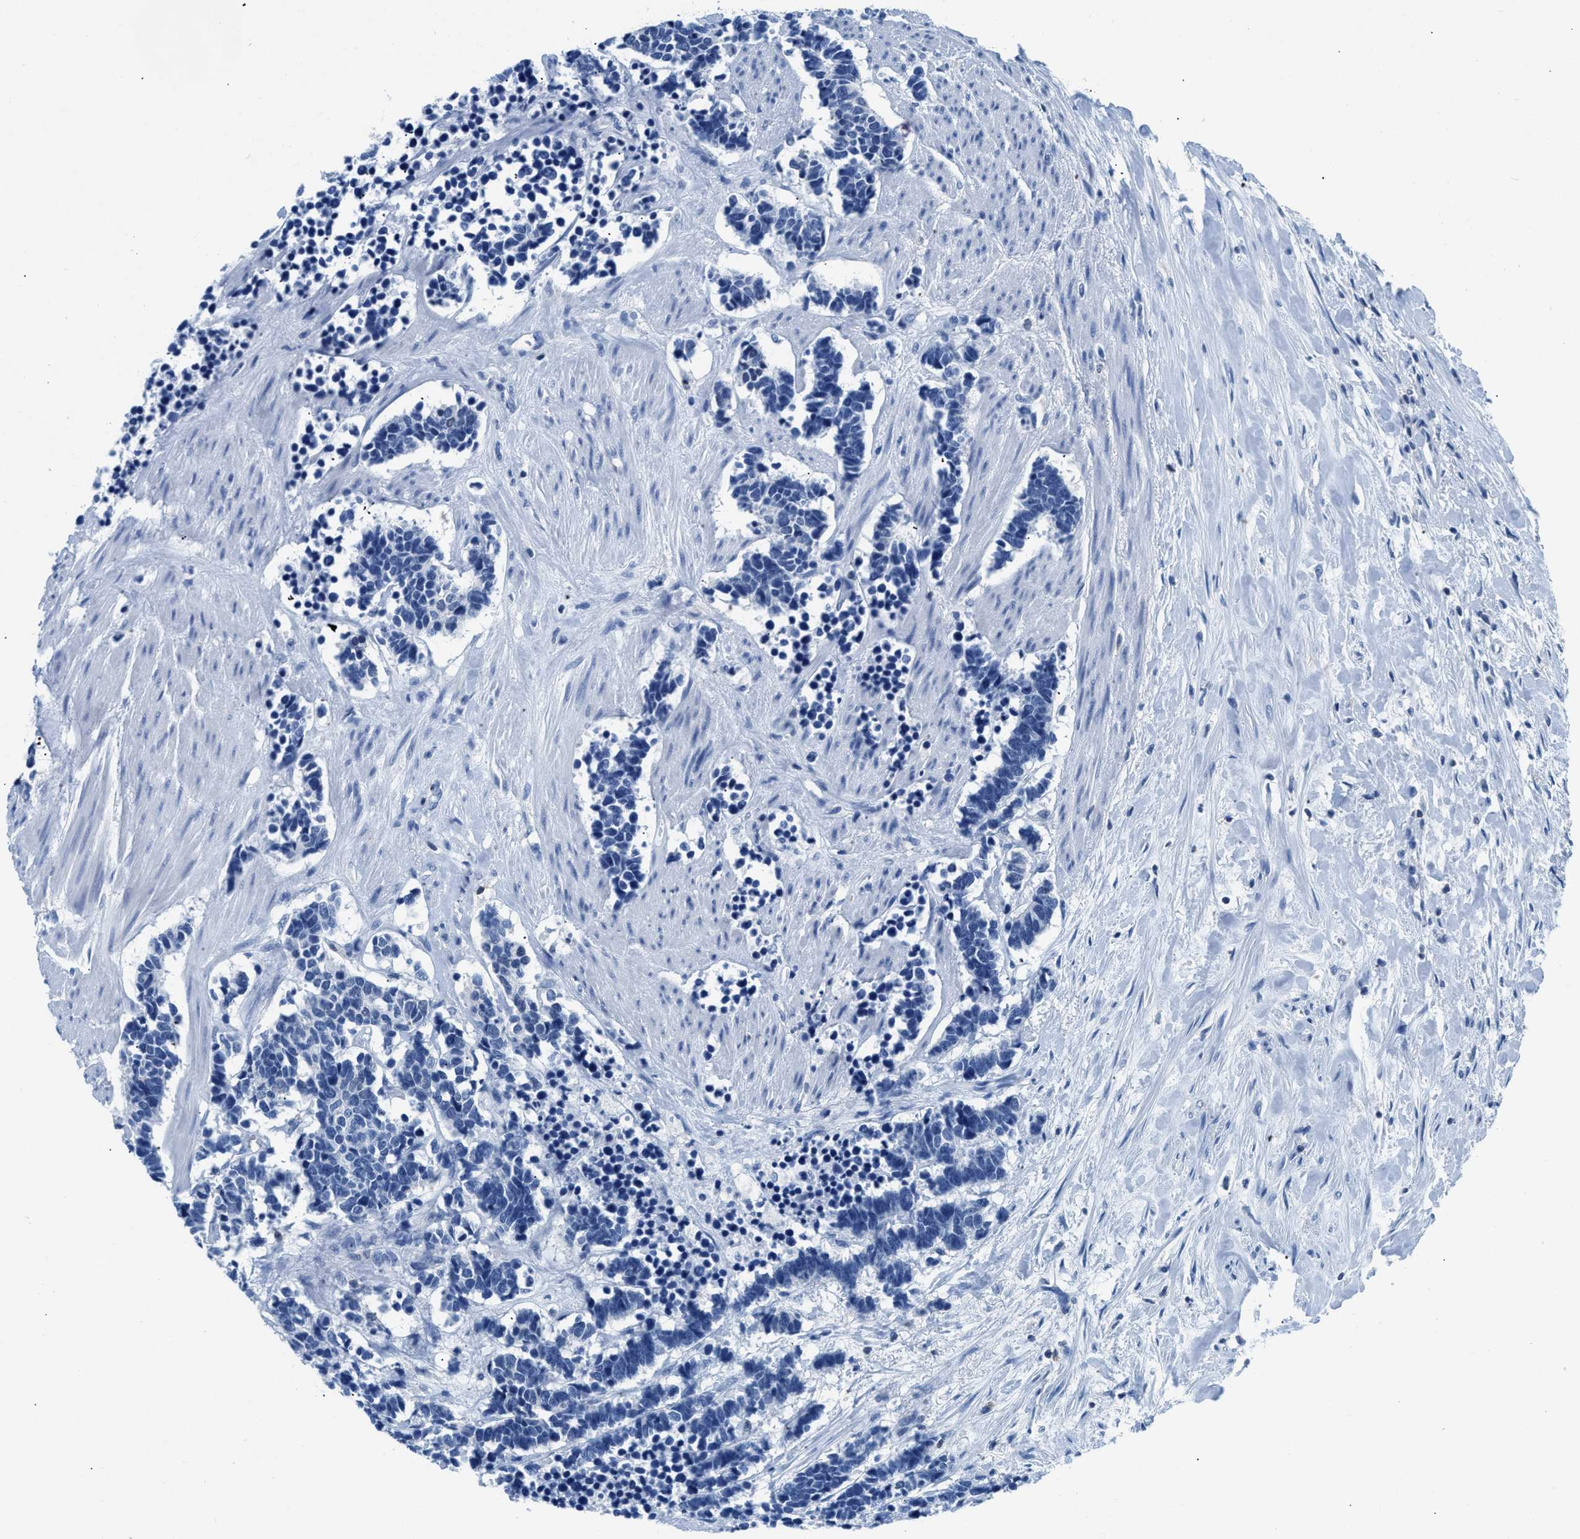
{"staining": {"intensity": "negative", "quantity": "none", "location": "none"}, "tissue": "carcinoid", "cell_type": "Tumor cells", "image_type": "cancer", "snomed": [{"axis": "morphology", "description": "Carcinoma, NOS"}, {"axis": "morphology", "description": "Carcinoid, malignant, NOS"}, {"axis": "topography", "description": "Urinary bladder"}], "caption": "The immunohistochemistry micrograph has no significant positivity in tumor cells of carcinoid tissue.", "gene": "NFATC2", "patient": {"sex": "male", "age": 57}}